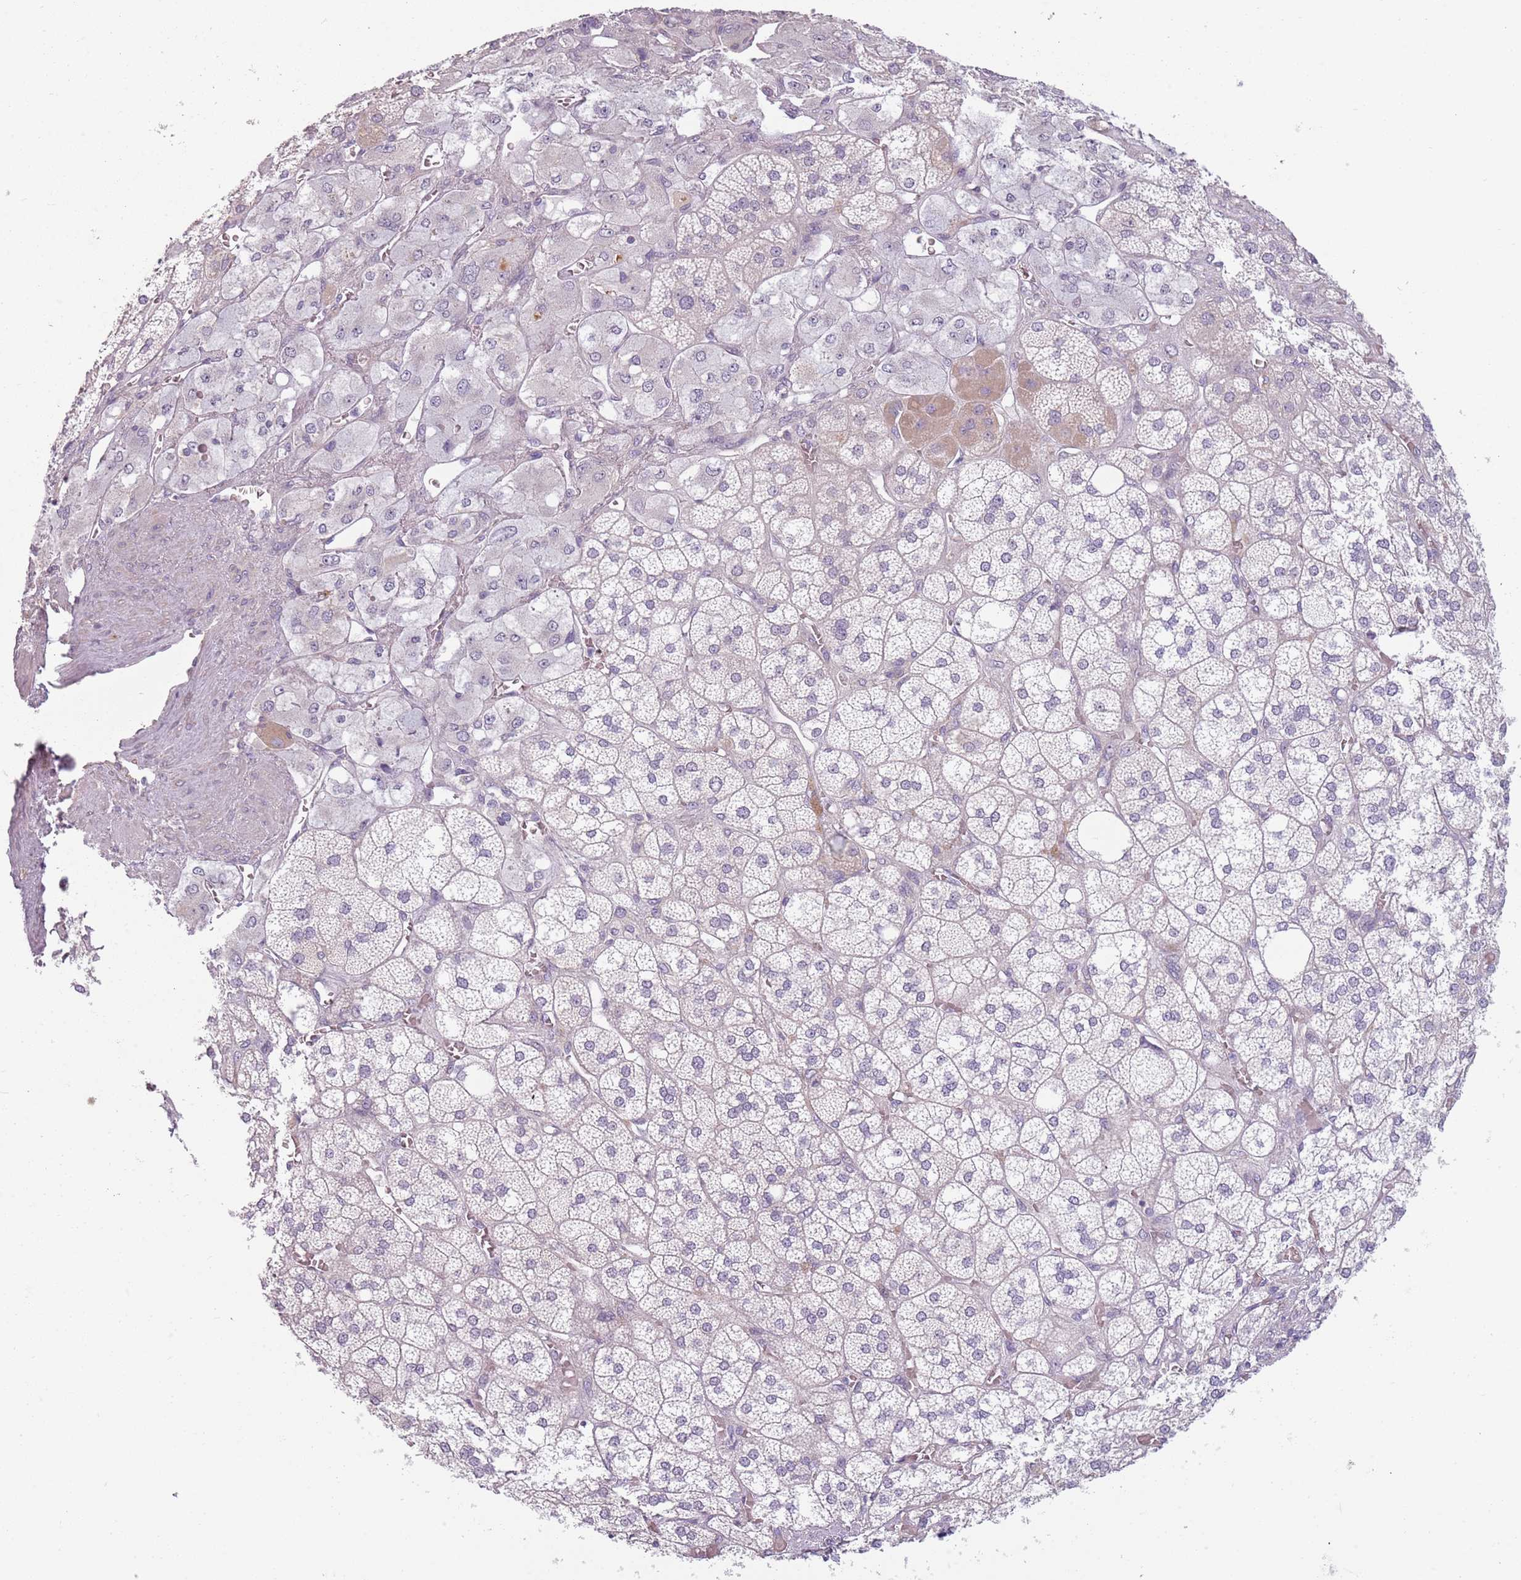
{"staining": {"intensity": "negative", "quantity": "none", "location": "none"}, "tissue": "adrenal gland", "cell_type": "Glandular cells", "image_type": "normal", "snomed": [{"axis": "morphology", "description": "Normal tissue, NOS"}, {"axis": "topography", "description": "Adrenal gland"}], "caption": "Immunohistochemistry (IHC) of benign human adrenal gland displays no staining in glandular cells. (Immunohistochemistry, brightfield microscopy, high magnification).", "gene": "TLCD2", "patient": {"sex": "male", "age": 61}}